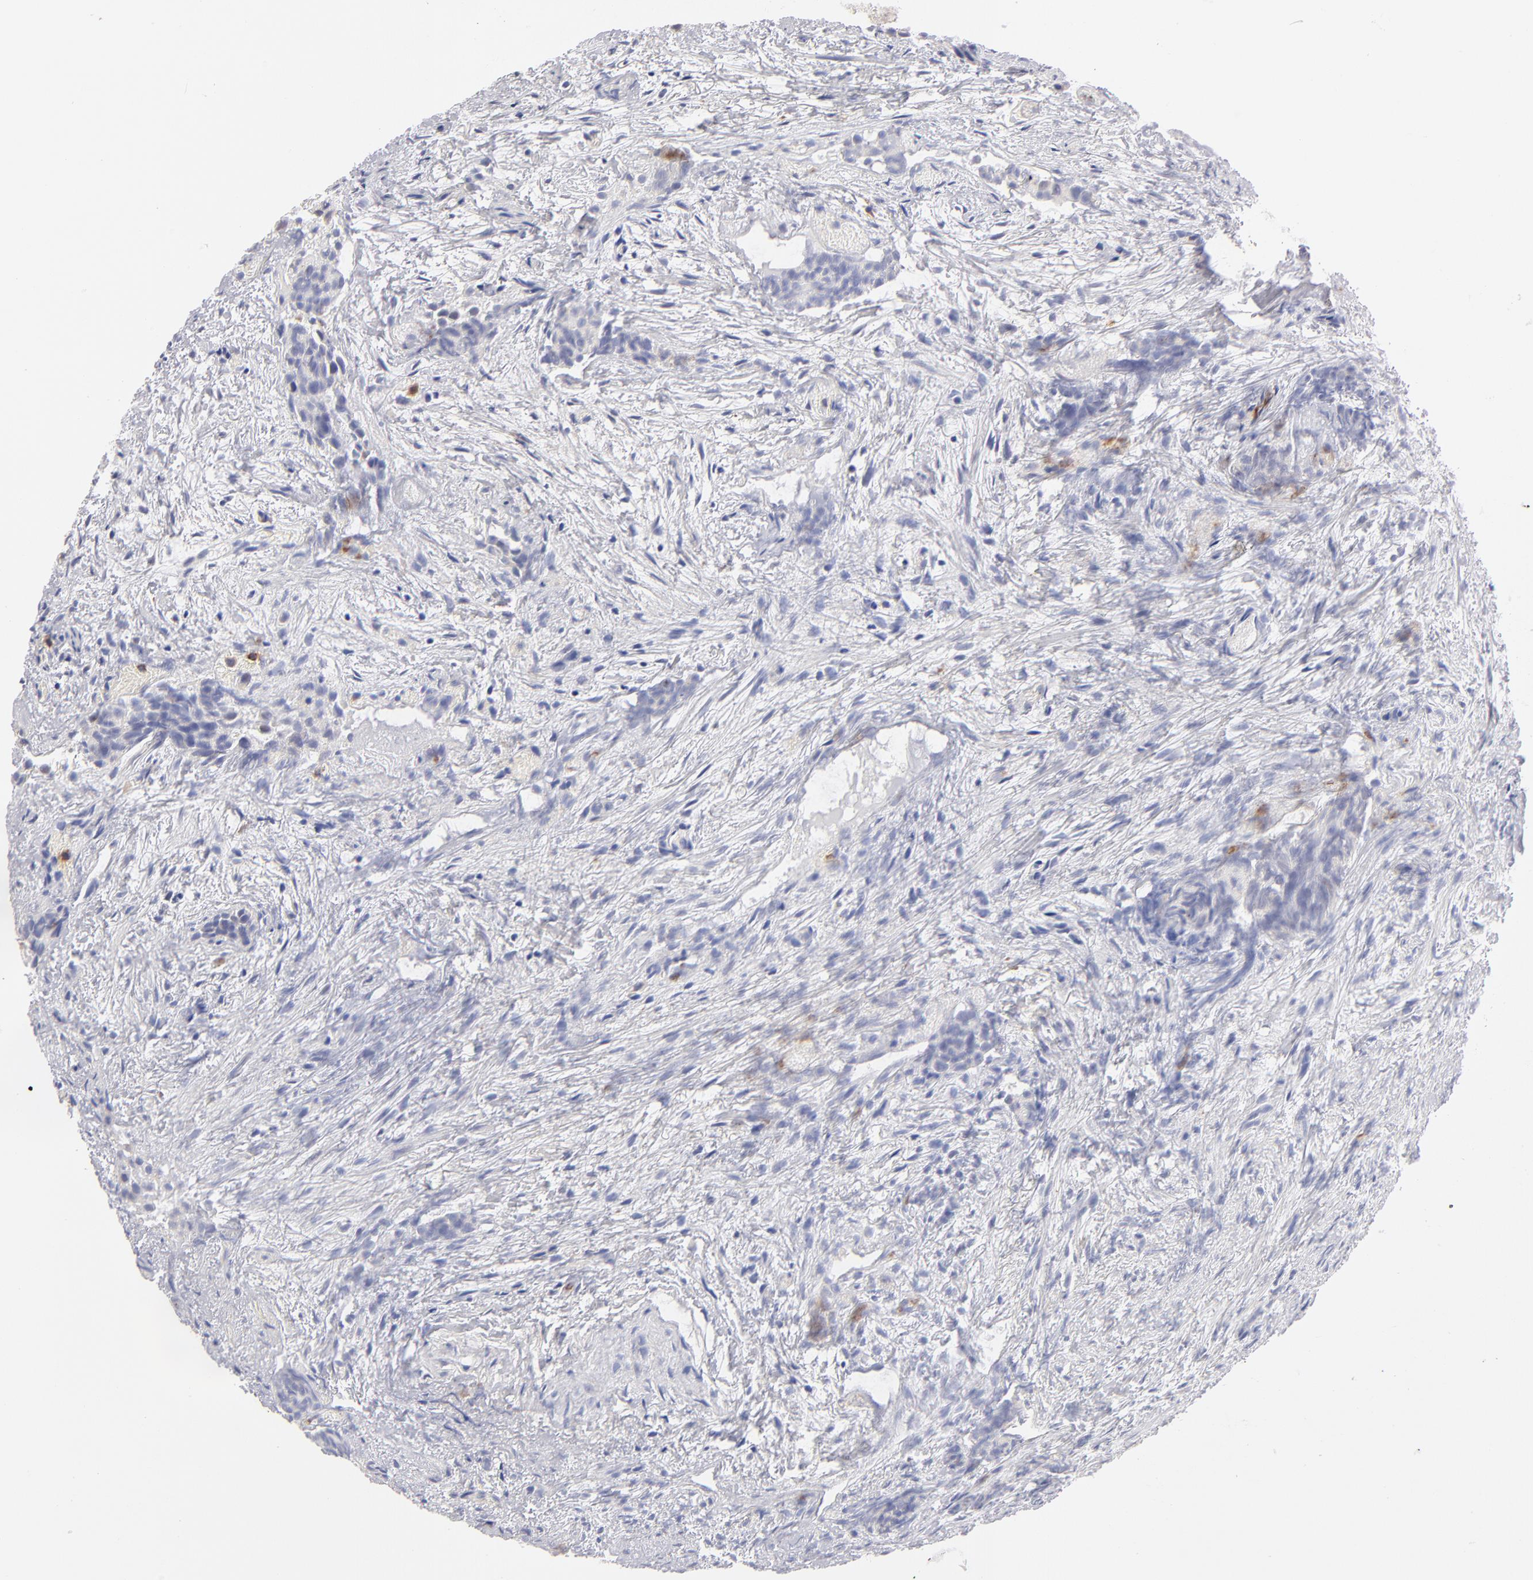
{"staining": {"intensity": "negative", "quantity": "none", "location": "none"}, "tissue": "urothelial cancer", "cell_type": "Tumor cells", "image_type": "cancer", "snomed": [{"axis": "morphology", "description": "Urothelial carcinoma, High grade"}, {"axis": "topography", "description": "Urinary bladder"}], "caption": "A high-resolution photomicrograph shows IHC staining of urothelial cancer, which shows no significant positivity in tumor cells. (DAB immunohistochemistry (IHC) with hematoxylin counter stain).", "gene": "MGAM", "patient": {"sex": "female", "age": 78}}